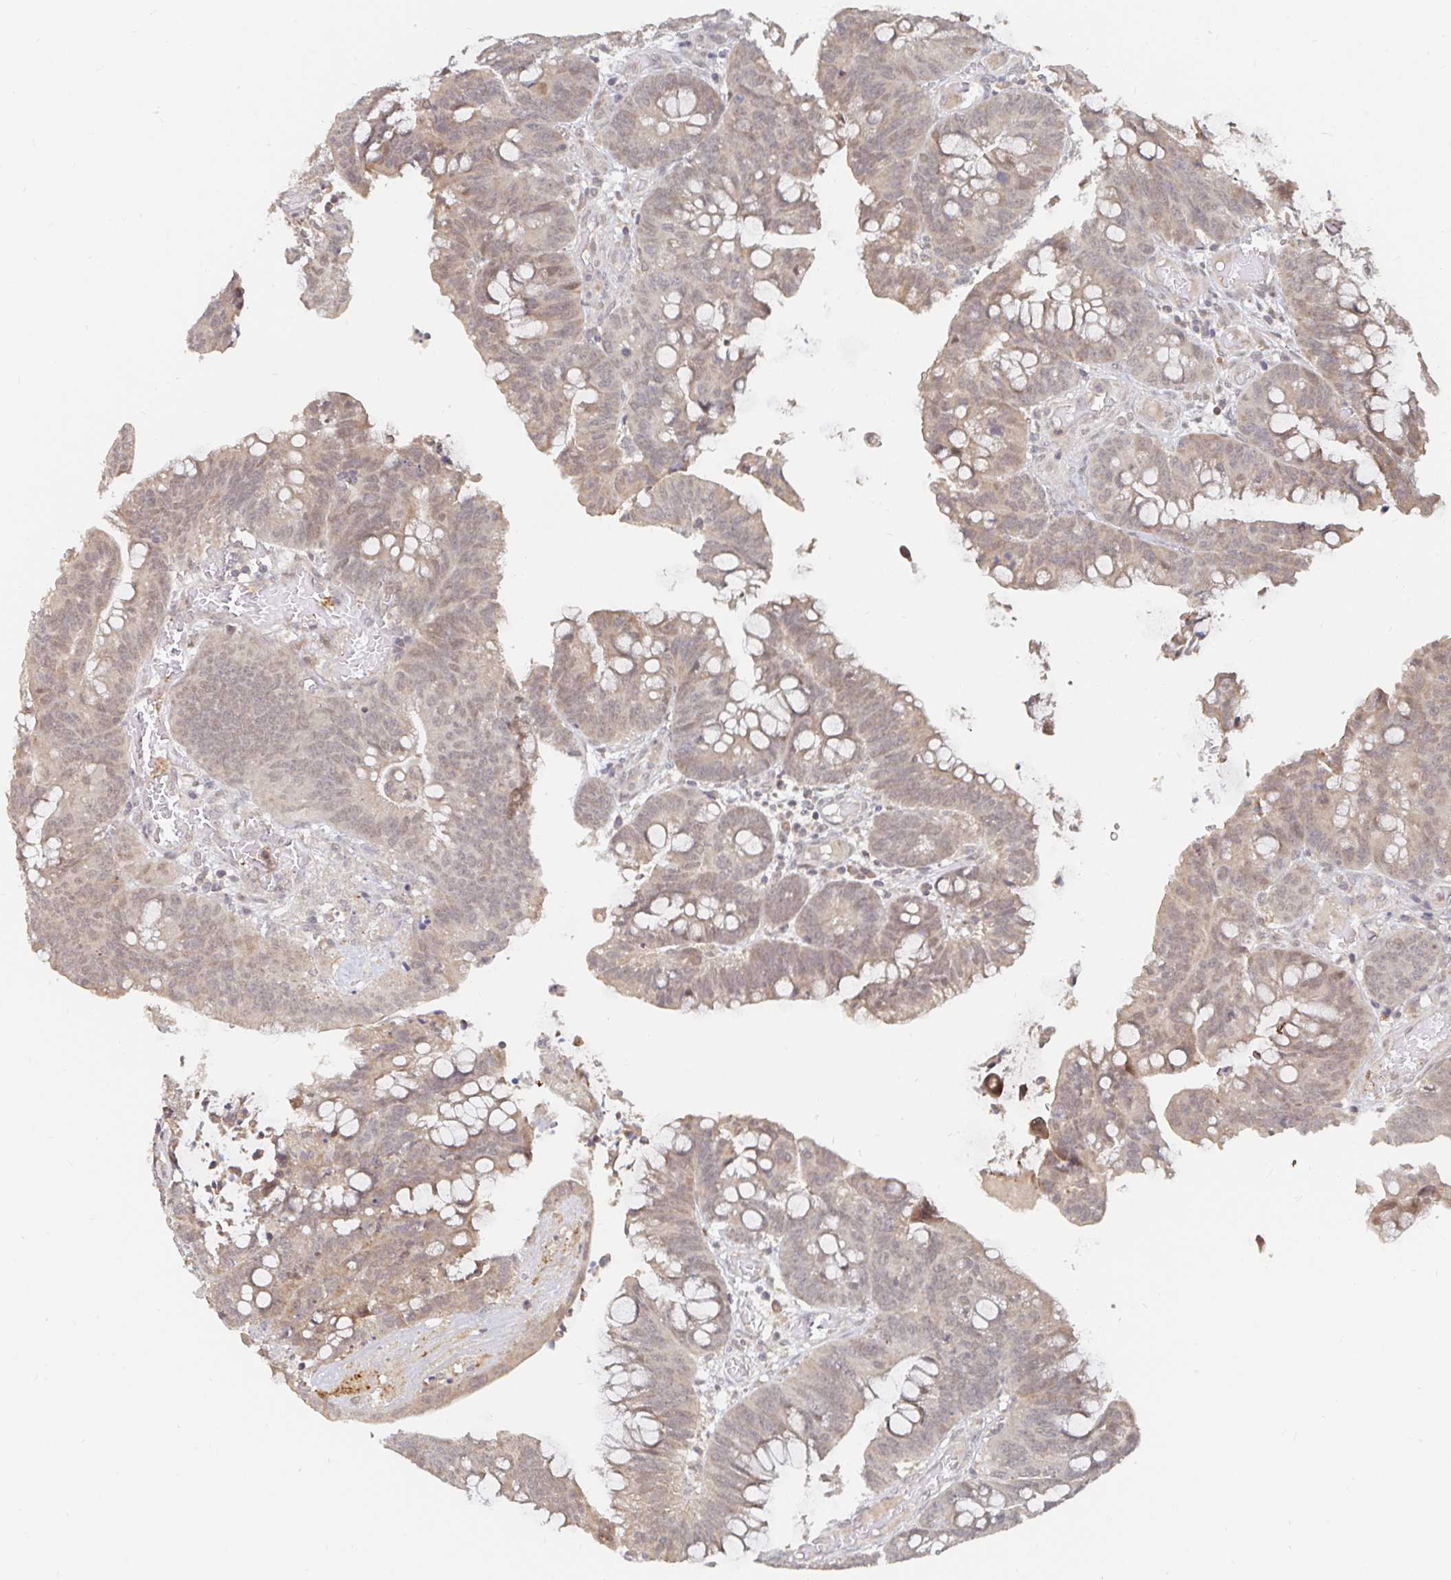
{"staining": {"intensity": "weak", "quantity": "25%-75%", "location": "cytoplasmic/membranous,nuclear"}, "tissue": "colorectal cancer", "cell_type": "Tumor cells", "image_type": "cancer", "snomed": [{"axis": "morphology", "description": "Adenocarcinoma, NOS"}, {"axis": "topography", "description": "Colon"}], "caption": "DAB (3,3'-diaminobenzidine) immunohistochemical staining of colorectal cancer (adenocarcinoma) reveals weak cytoplasmic/membranous and nuclear protein positivity in about 25%-75% of tumor cells.", "gene": "LRP5", "patient": {"sex": "male", "age": 62}}